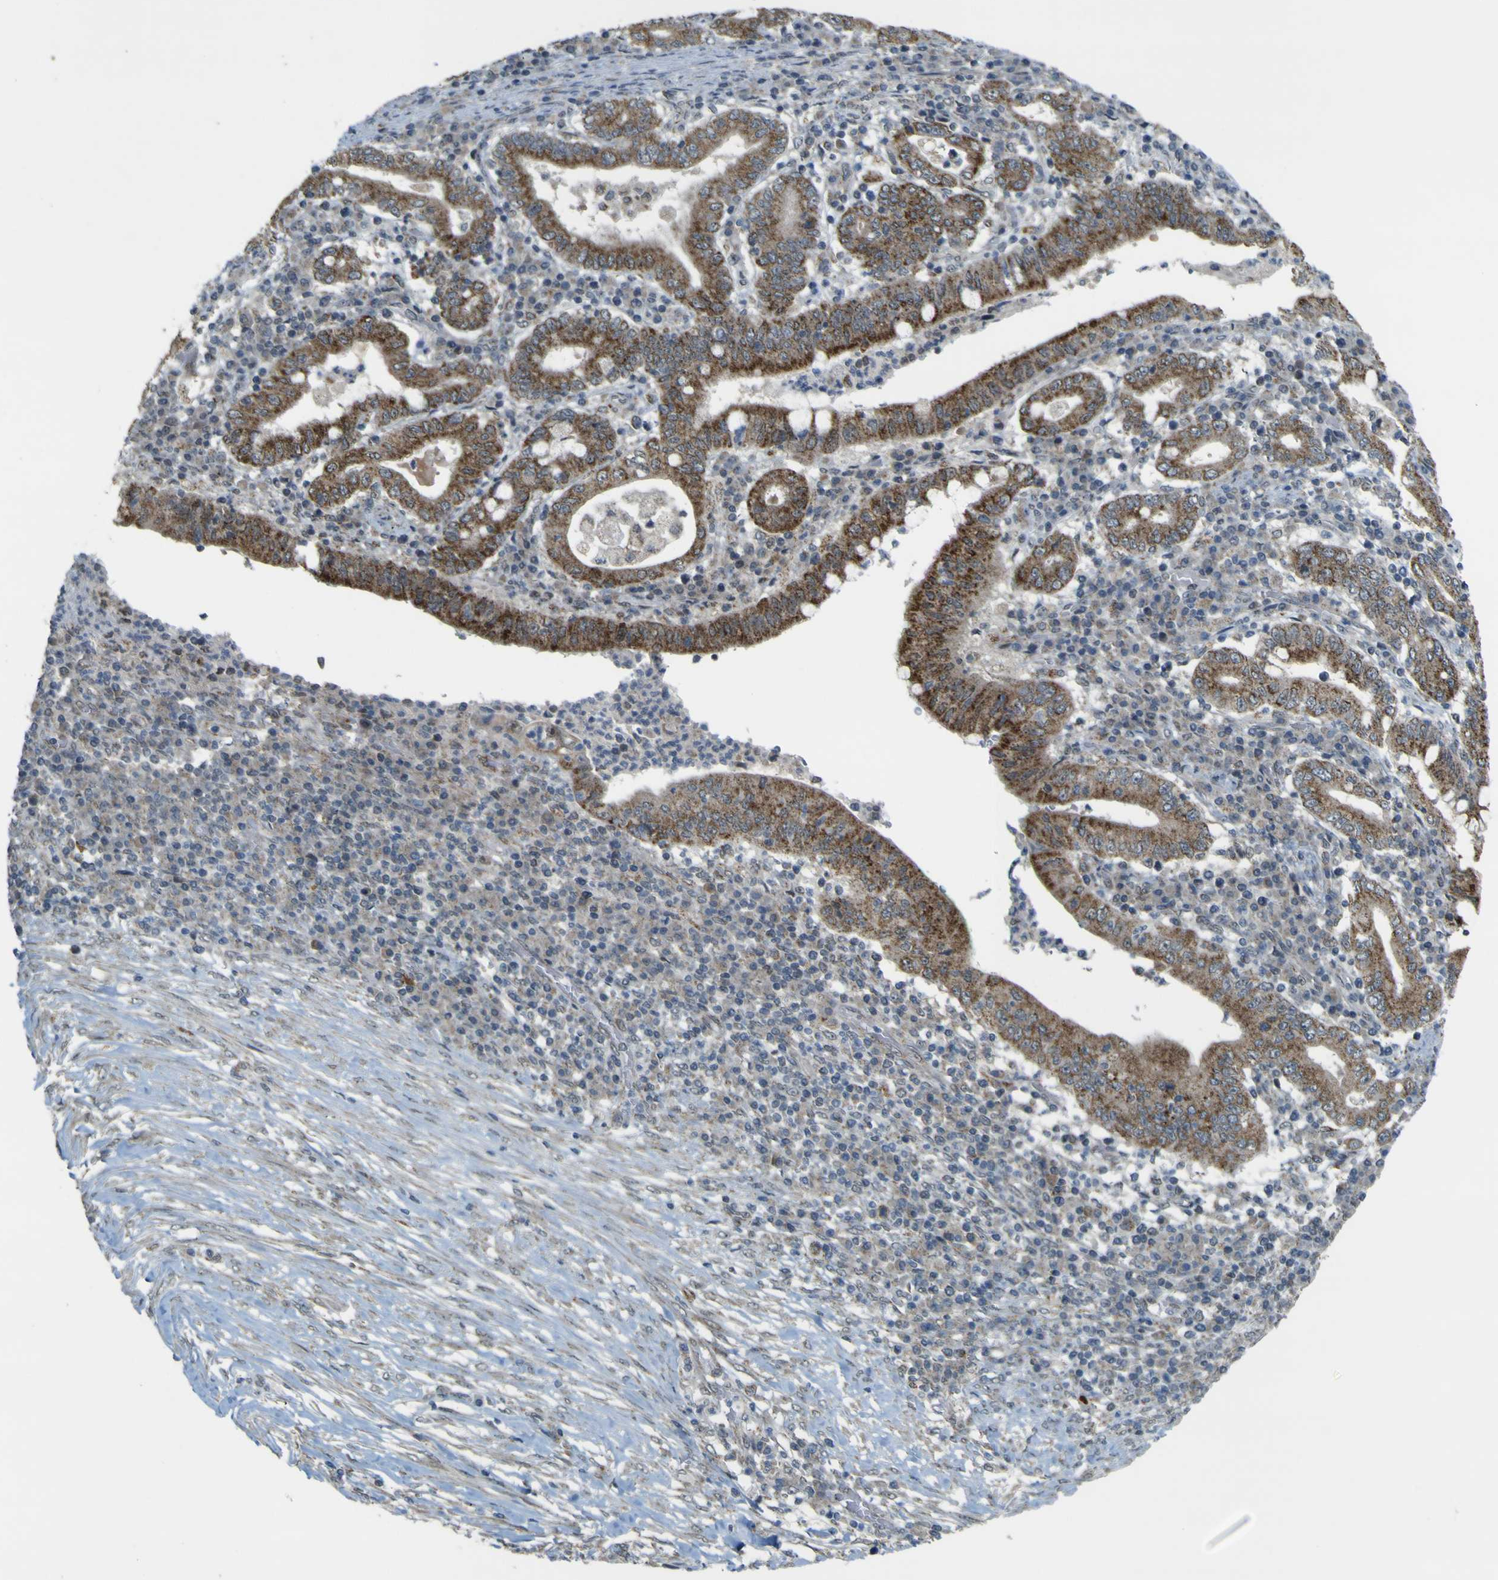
{"staining": {"intensity": "strong", "quantity": ">75%", "location": "cytoplasmic/membranous"}, "tissue": "stomach cancer", "cell_type": "Tumor cells", "image_type": "cancer", "snomed": [{"axis": "morphology", "description": "Normal tissue, NOS"}, {"axis": "morphology", "description": "Adenocarcinoma, NOS"}, {"axis": "topography", "description": "Esophagus"}, {"axis": "topography", "description": "Stomach, upper"}, {"axis": "topography", "description": "Peripheral nerve tissue"}], "caption": "IHC photomicrograph of human stomach cancer (adenocarcinoma) stained for a protein (brown), which displays high levels of strong cytoplasmic/membranous positivity in approximately >75% of tumor cells.", "gene": "ACBD5", "patient": {"sex": "male", "age": 62}}